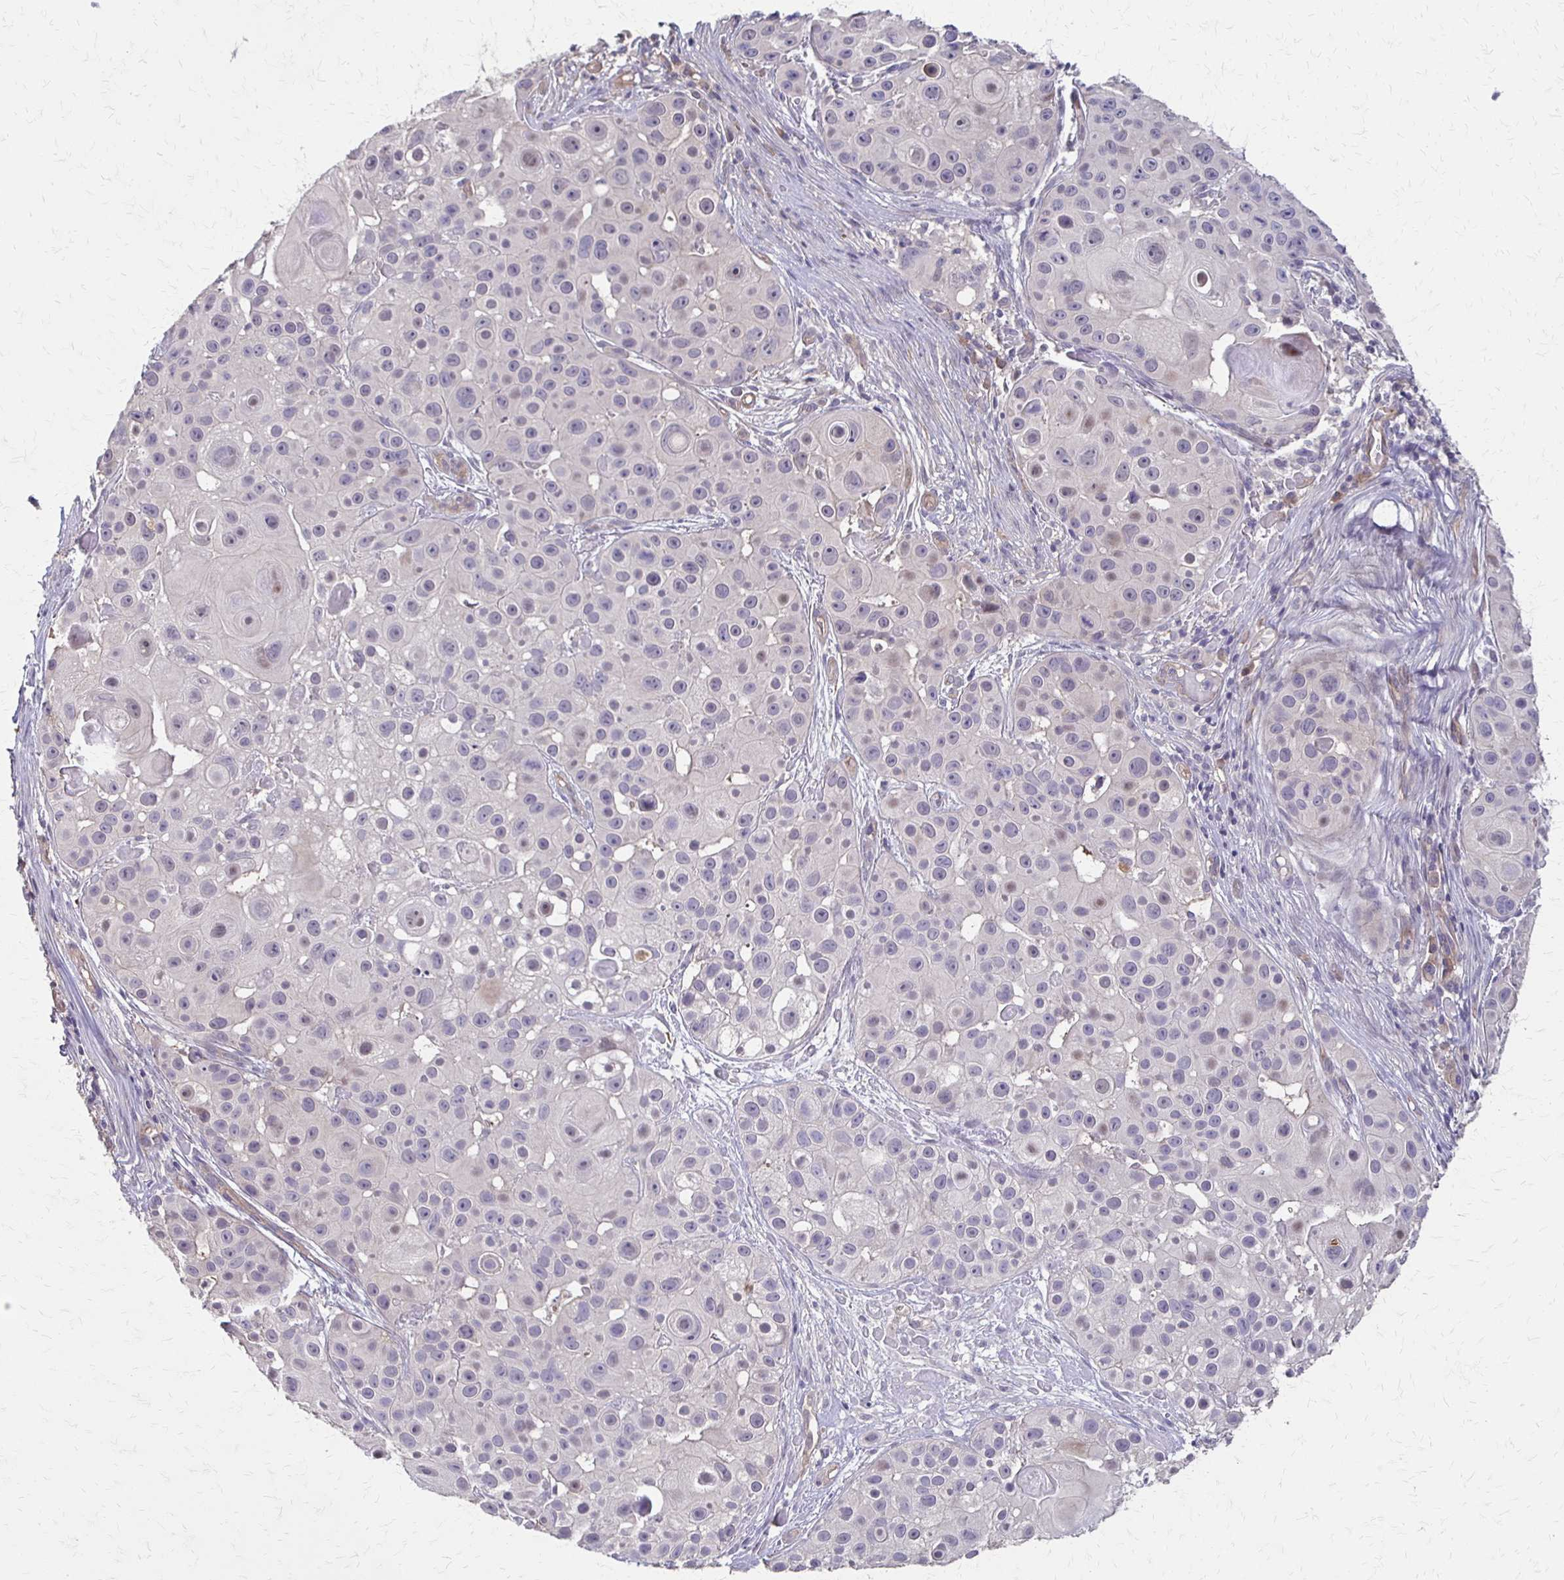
{"staining": {"intensity": "negative", "quantity": "none", "location": "none"}, "tissue": "skin cancer", "cell_type": "Tumor cells", "image_type": "cancer", "snomed": [{"axis": "morphology", "description": "Squamous cell carcinoma, NOS"}, {"axis": "topography", "description": "Skin"}], "caption": "Skin cancer was stained to show a protein in brown. There is no significant positivity in tumor cells.", "gene": "CFL2", "patient": {"sex": "male", "age": 92}}